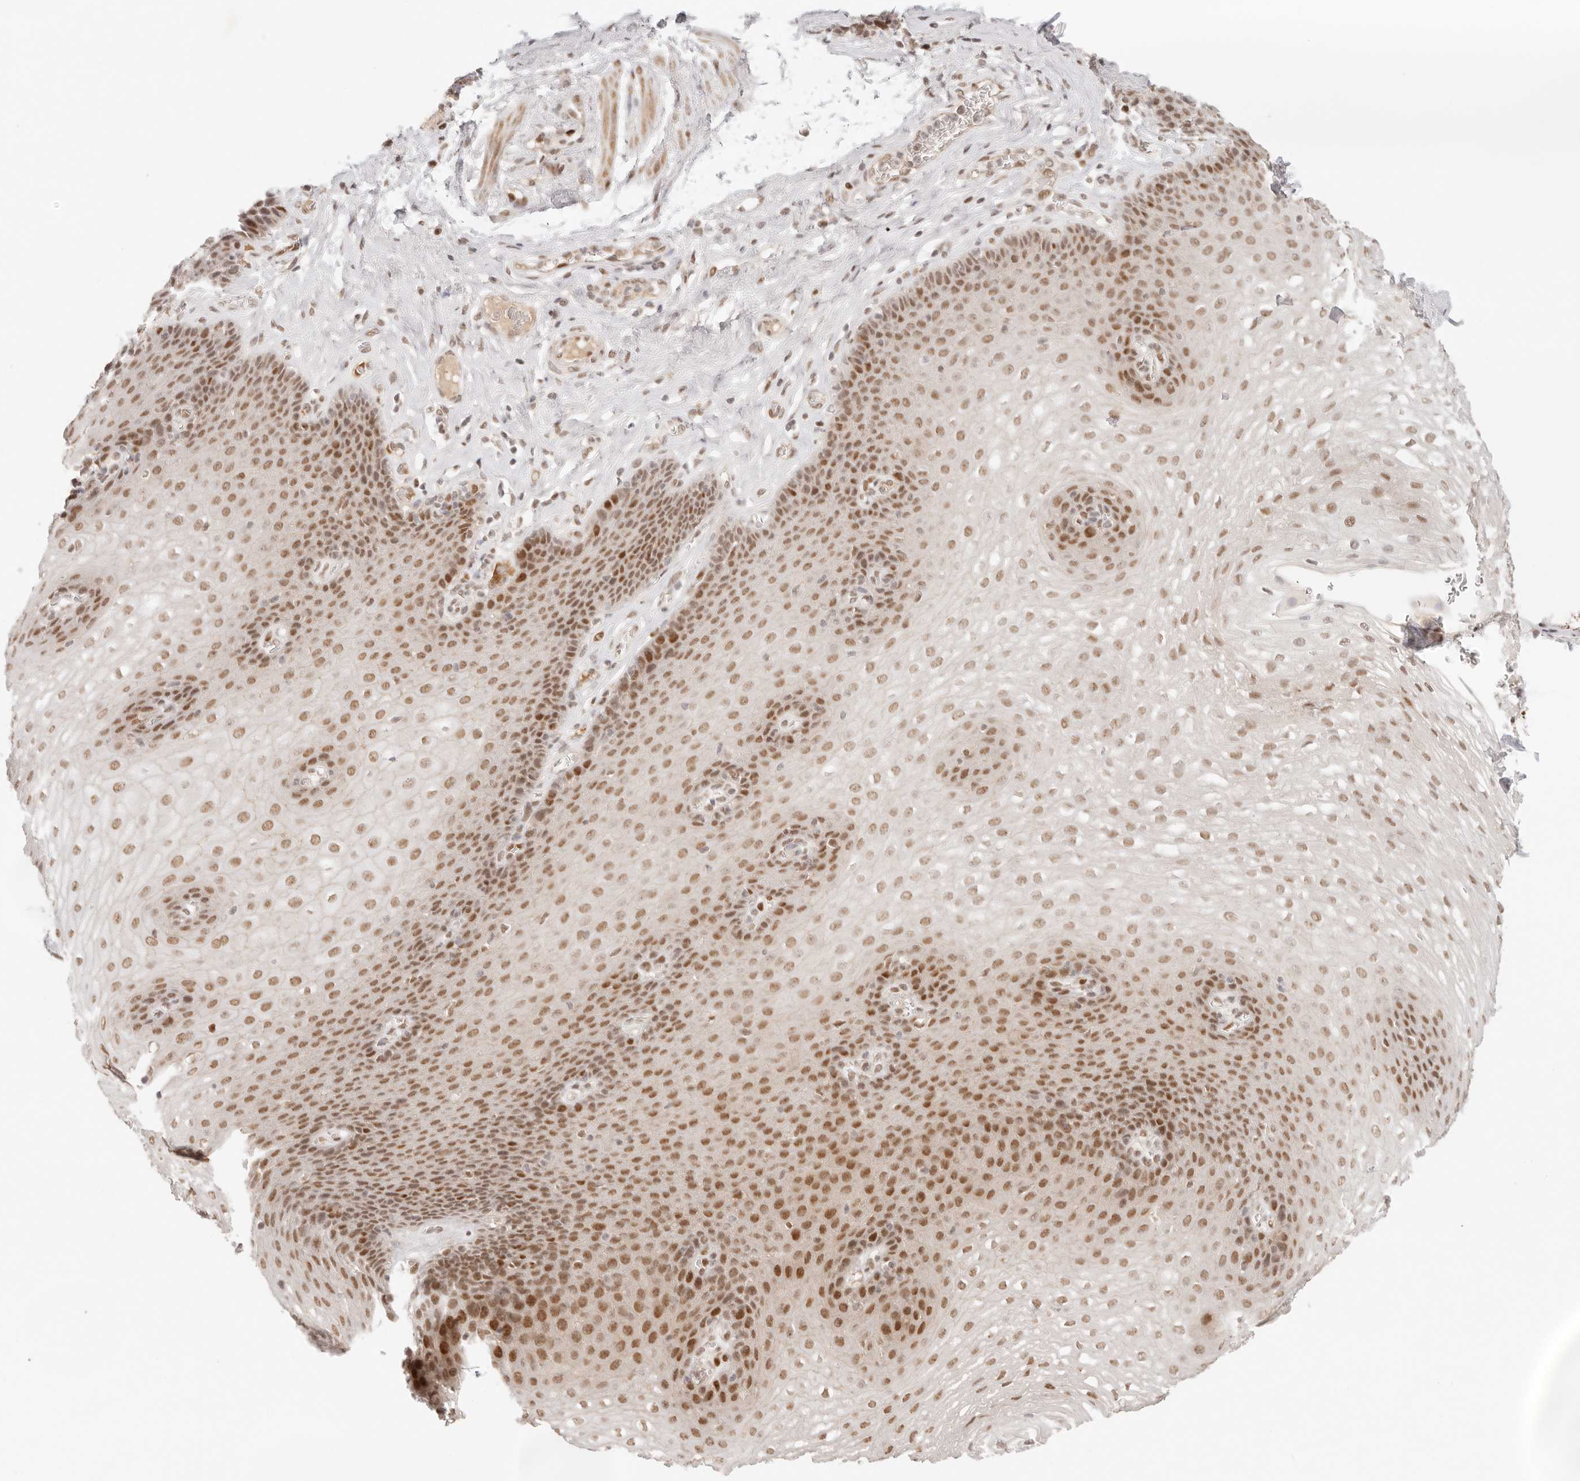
{"staining": {"intensity": "moderate", "quantity": ">75%", "location": "nuclear"}, "tissue": "esophagus", "cell_type": "Squamous epithelial cells", "image_type": "normal", "snomed": [{"axis": "morphology", "description": "Normal tissue, NOS"}, {"axis": "topography", "description": "Esophagus"}], "caption": "Brown immunohistochemical staining in unremarkable human esophagus exhibits moderate nuclear staining in about >75% of squamous epithelial cells.", "gene": "HOXC5", "patient": {"sex": "female", "age": 66}}